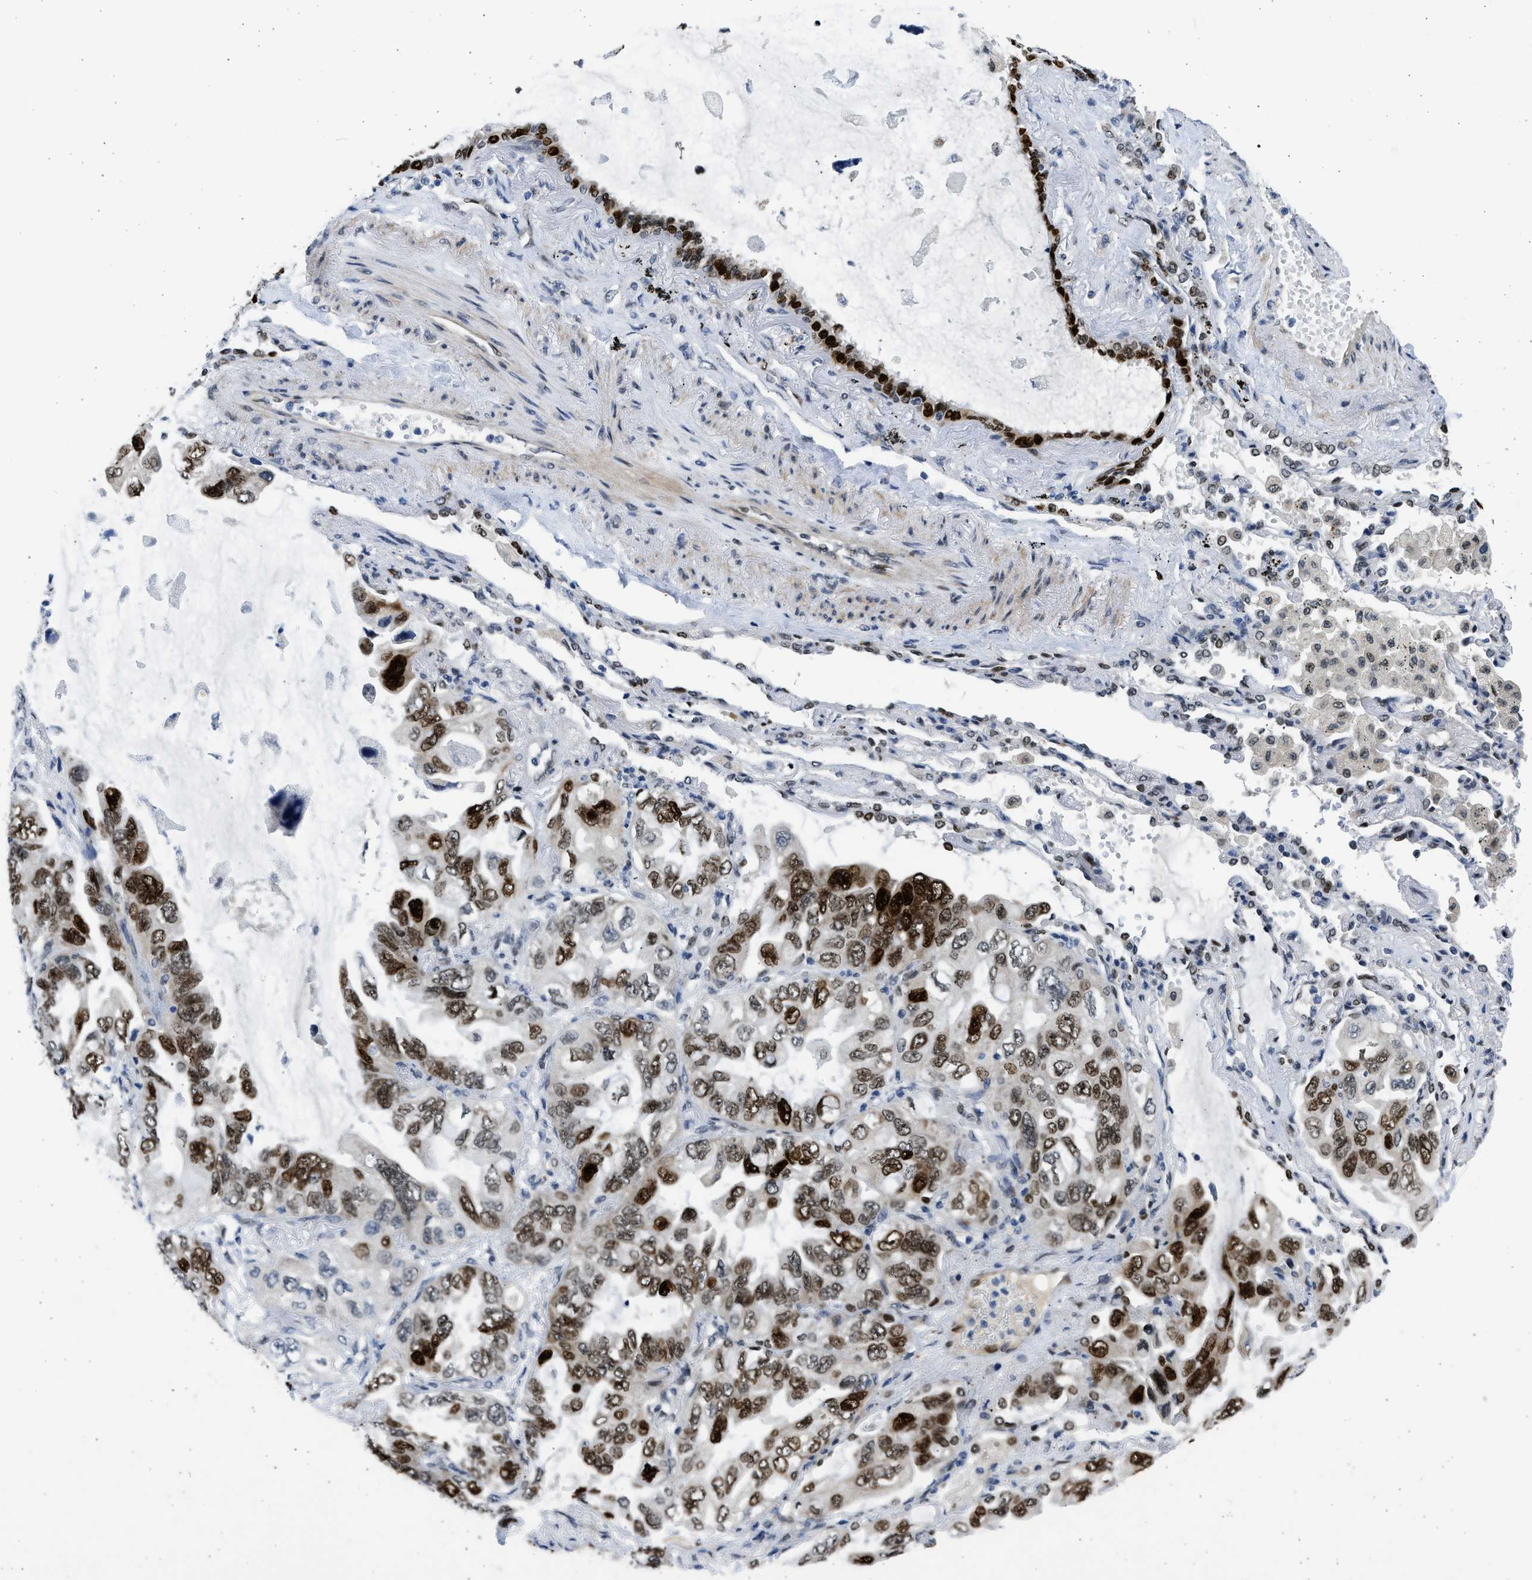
{"staining": {"intensity": "strong", "quantity": "25%-75%", "location": "nuclear"}, "tissue": "lung cancer", "cell_type": "Tumor cells", "image_type": "cancer", "snomed": [{"axis": "morphology", "description": "Squamous cell carcinoma, NOS"}, {"axis": "topography", "description": "Lung"}], "caption": "A photomicrograph of squamous cell carcinoma (lung) stained for a protein reveals strong nuclear brown staining in tumor cells.", "gene": "HMGN3", "patient": {"sex": "female", "age": 73}}